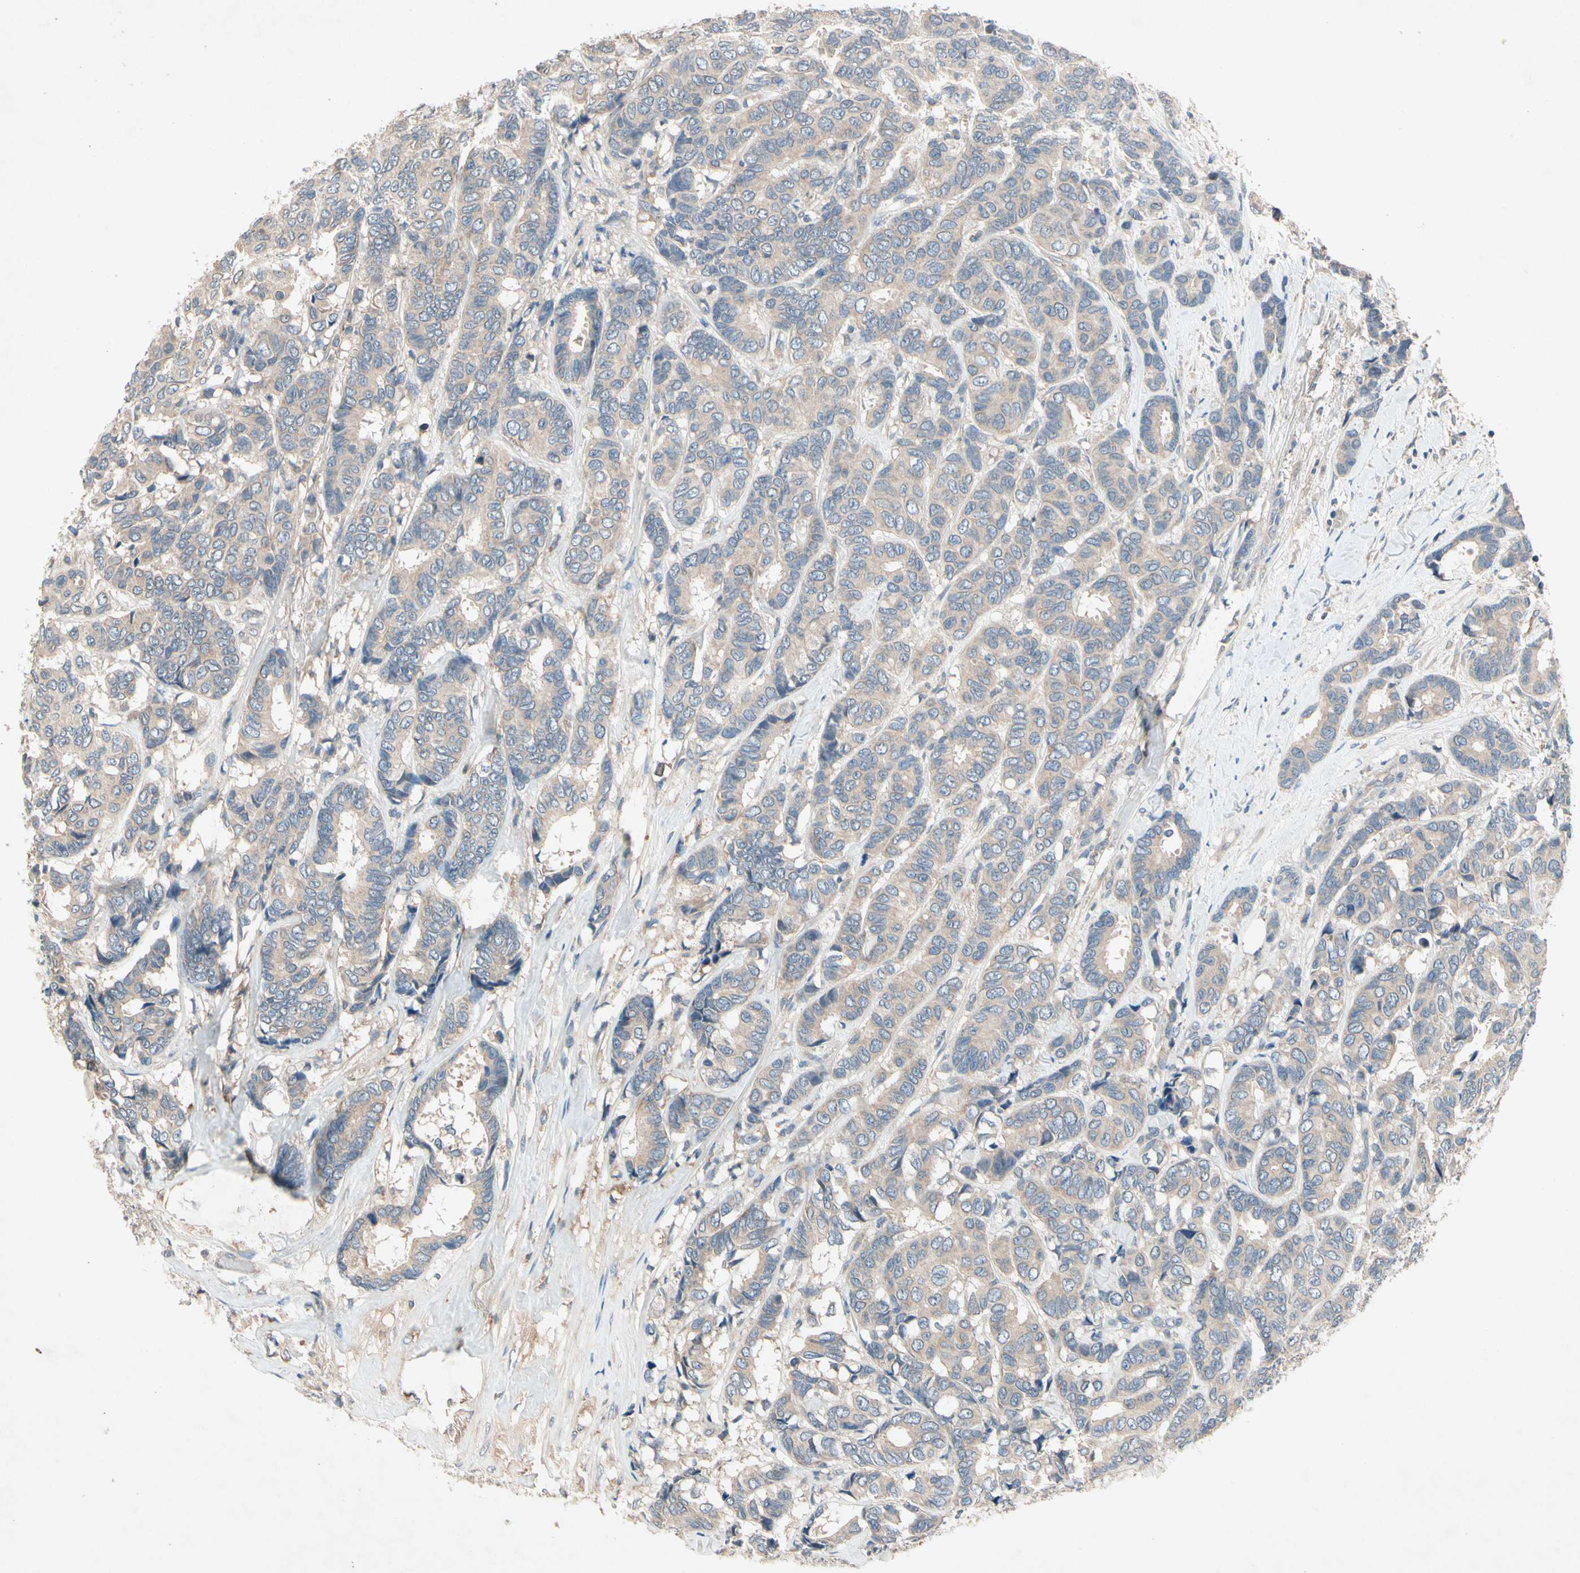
{"staining": {"intensity": "weak", "quantity": ">75%", "location": "cytoplasmic/membranous"}, "tissue": "breast cancer", "cell_type": "Tumor cells", "image_type": "cancer", "snomed": [{"axis": "morphology", "description": "Duct carcinoma"}, {"axis": "topography", "description": "Breast"}], "caption": "The immunohistochemical stain labels weak cytoplasmic/membranous expression in tumor cells of intraductal carcinoma (breast) tissue. (Stains: DAB (3,3'-diaminobenzidine) in brown, nuclei in blue, Microscopy: brightfield microscopy at high magnification).", "gene": "IL1RL1", "patient": {"sex": "female", "age": 87}}